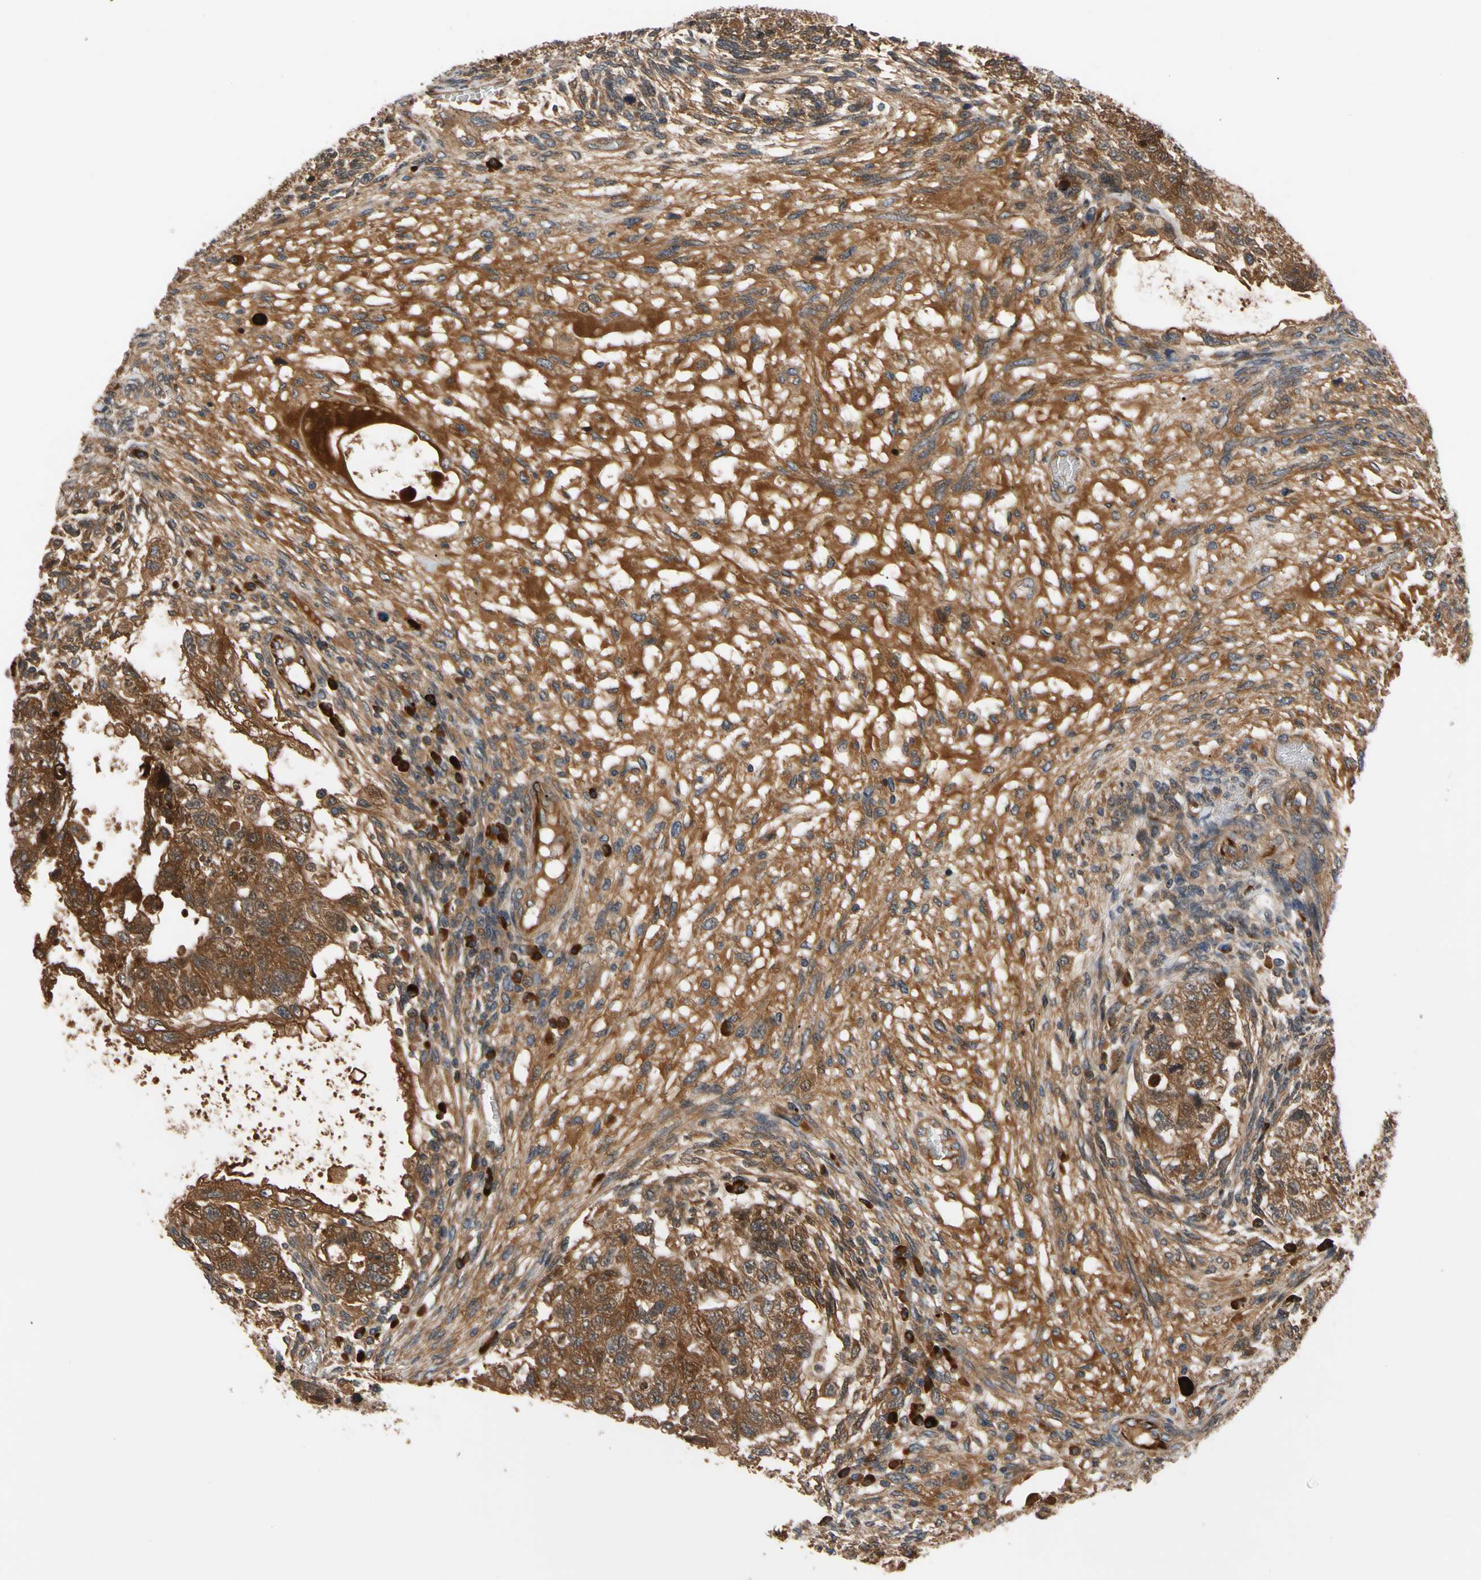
{"staining": {"intensity": "moderate", "quantity": ">75%", "location": "cytoplasmic/membranous"}, "tissue": "testis cancer", "cell_type": "Tumor cells", "image_type": "cancer", "snomed": [{"axis": "morphology", "description": "Normal tissue, NOS"}, {"axis": "morphology", "description": "Carcinoma, Embryonal, NOS"}, {"axis": "topography", "description": "Testis"}], "caption": "There is medium levels of moderate cytoplasmic/membranous positivity in tumor cells of testis embryonal carcinoma, as demonstrated by immunohistochemical staining (brown color).", "gene": "FGD6", "patient": {"sex": "male", "age": 36}}